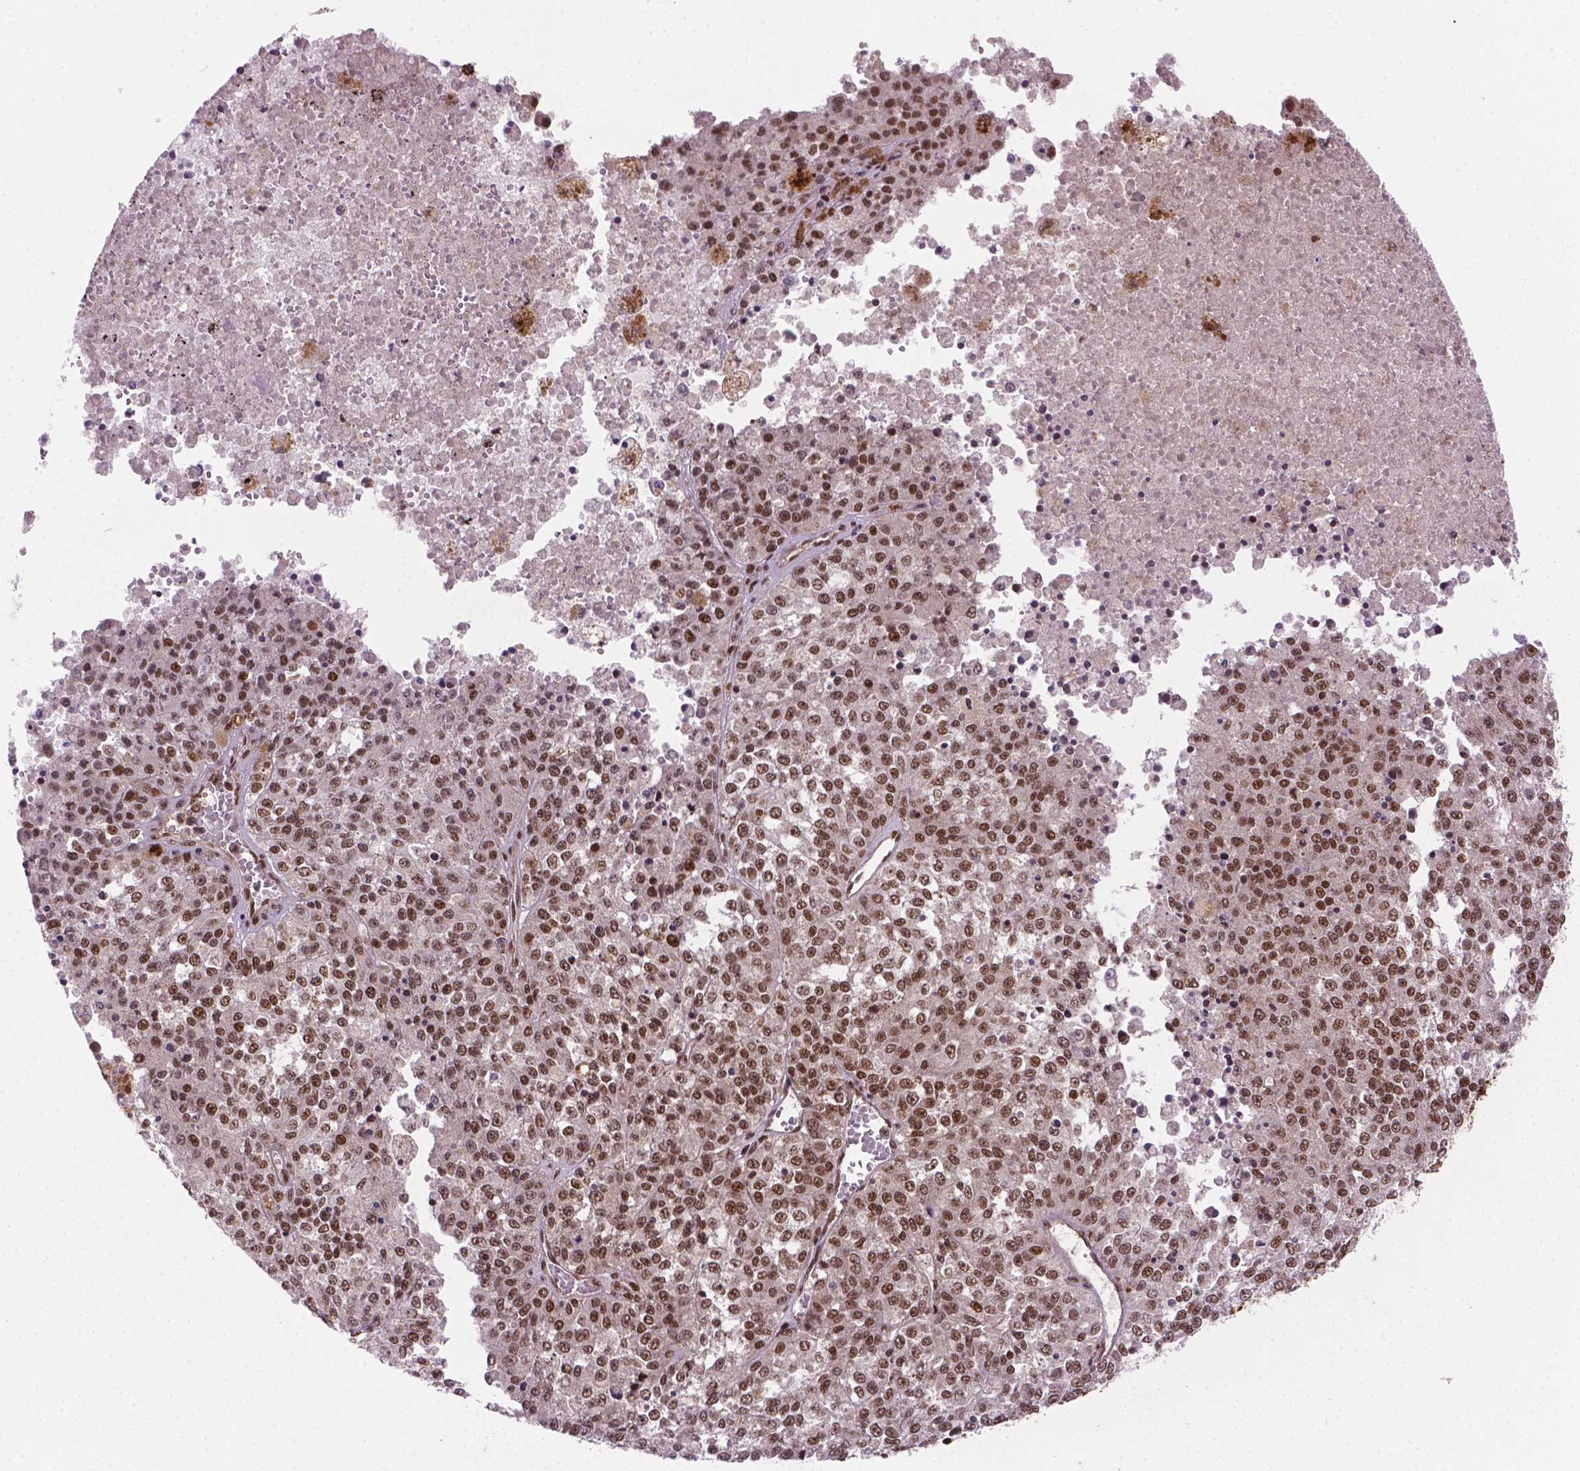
{"staining": {"intensity": "moderate", "quantity": ">75%", "location": "nuclear"}, "tissue": "melanoma", "cell_type": "Tumor cells", "image_type": "cancer", "snomed": [{"axis": "morphology", "description": "Malignant melanoma, Metastatic site"}, {"axis": "topography", "description": "Lymph node"}], "caption": "Protein expression analysis of melanoma reveals moderate nuclear expression in approximately >75% of tumor cells.", "gene": "SIRT6", "patient": {"sex": "female", "age": 64}}